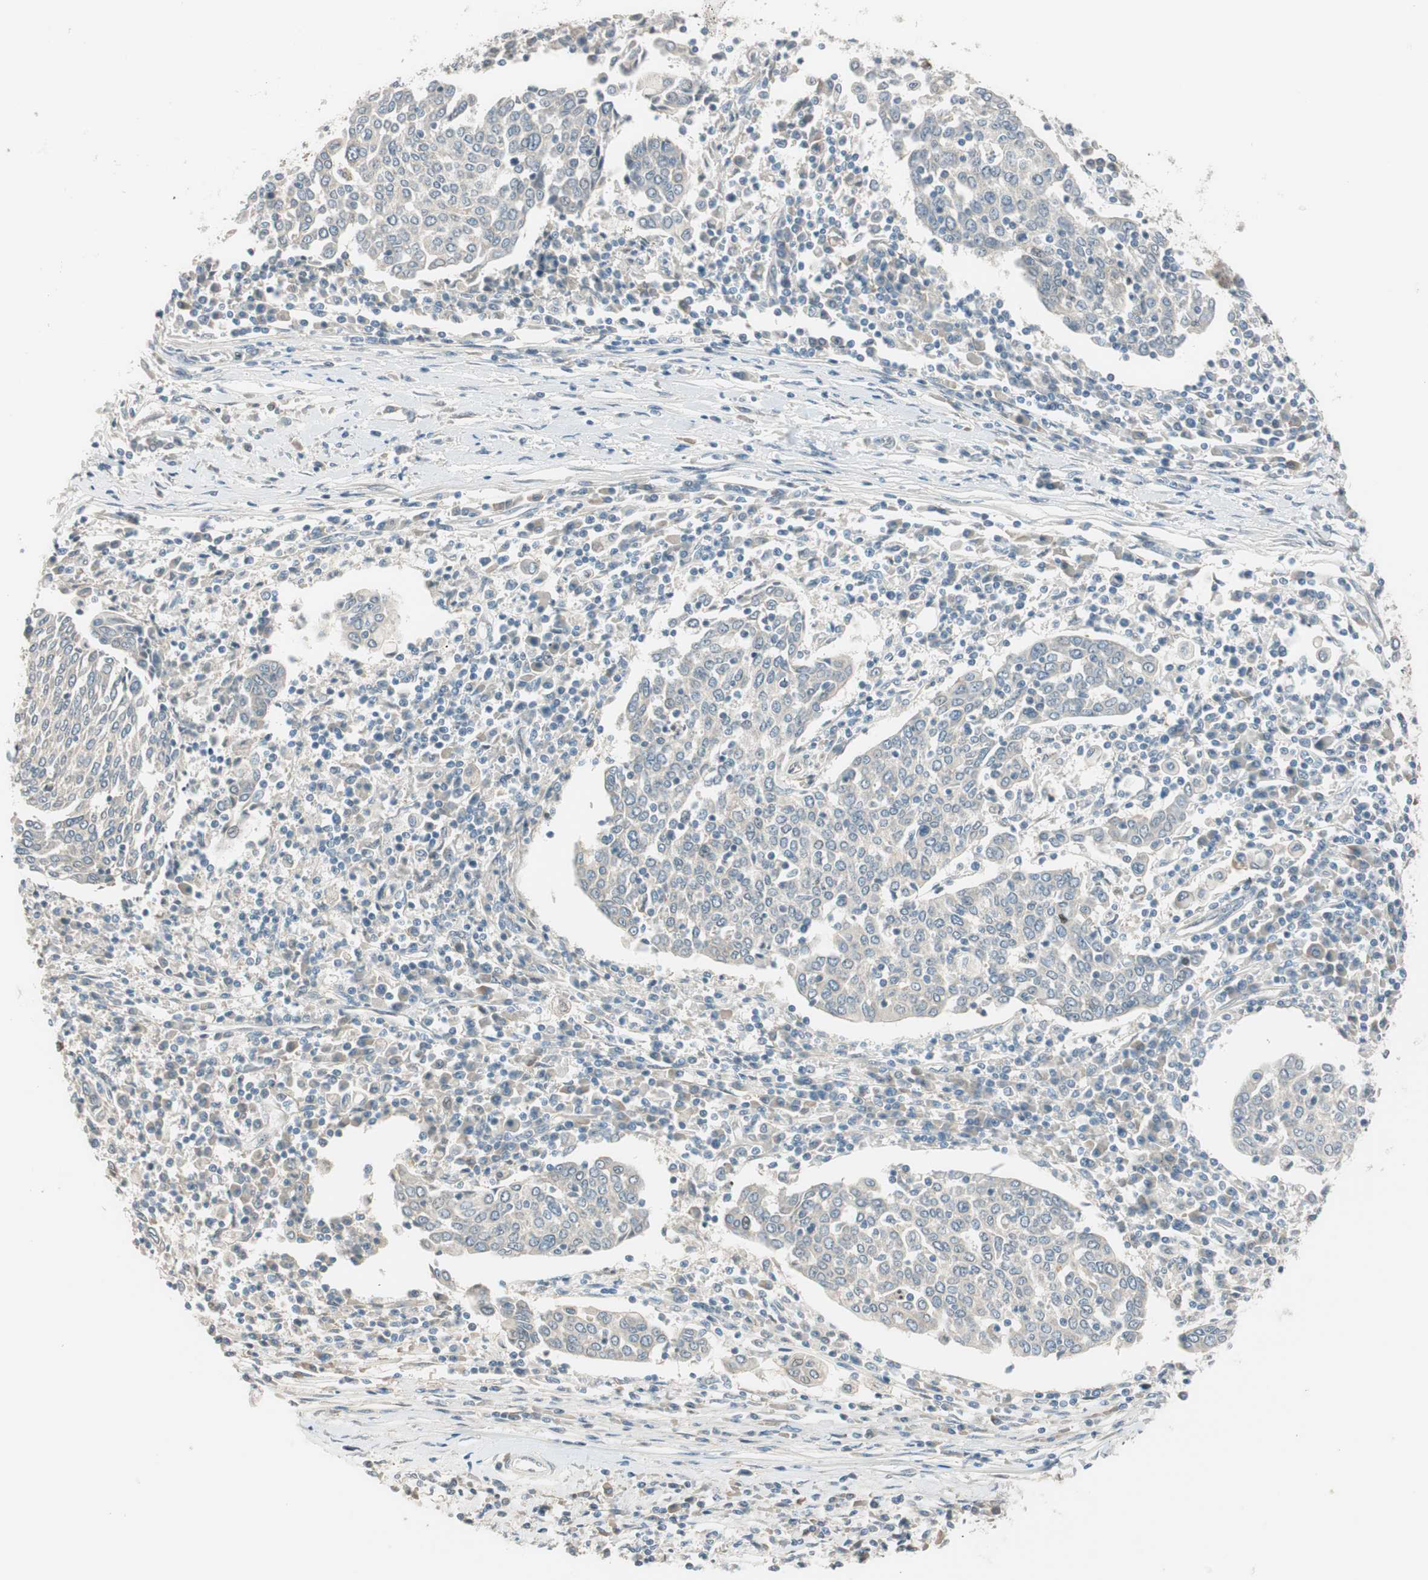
{"staining": {"intensity": "negative", "quantity": "none", "location": "none"}, "tissue": "cervical cancer", "cell_type": "Tumor cells", "image_type": "cancer", "snomed": [{"axis": "morphology", "description": "Squamous cell carcinoma, NOS"}, {"axis": "topography", "description": "Cervix"}], "caption": "Tumor cells are negative for brown protein staining in cervical cancer.", "gene": "CGRRF1", "patient": {"sex": "female", "age": 40}}